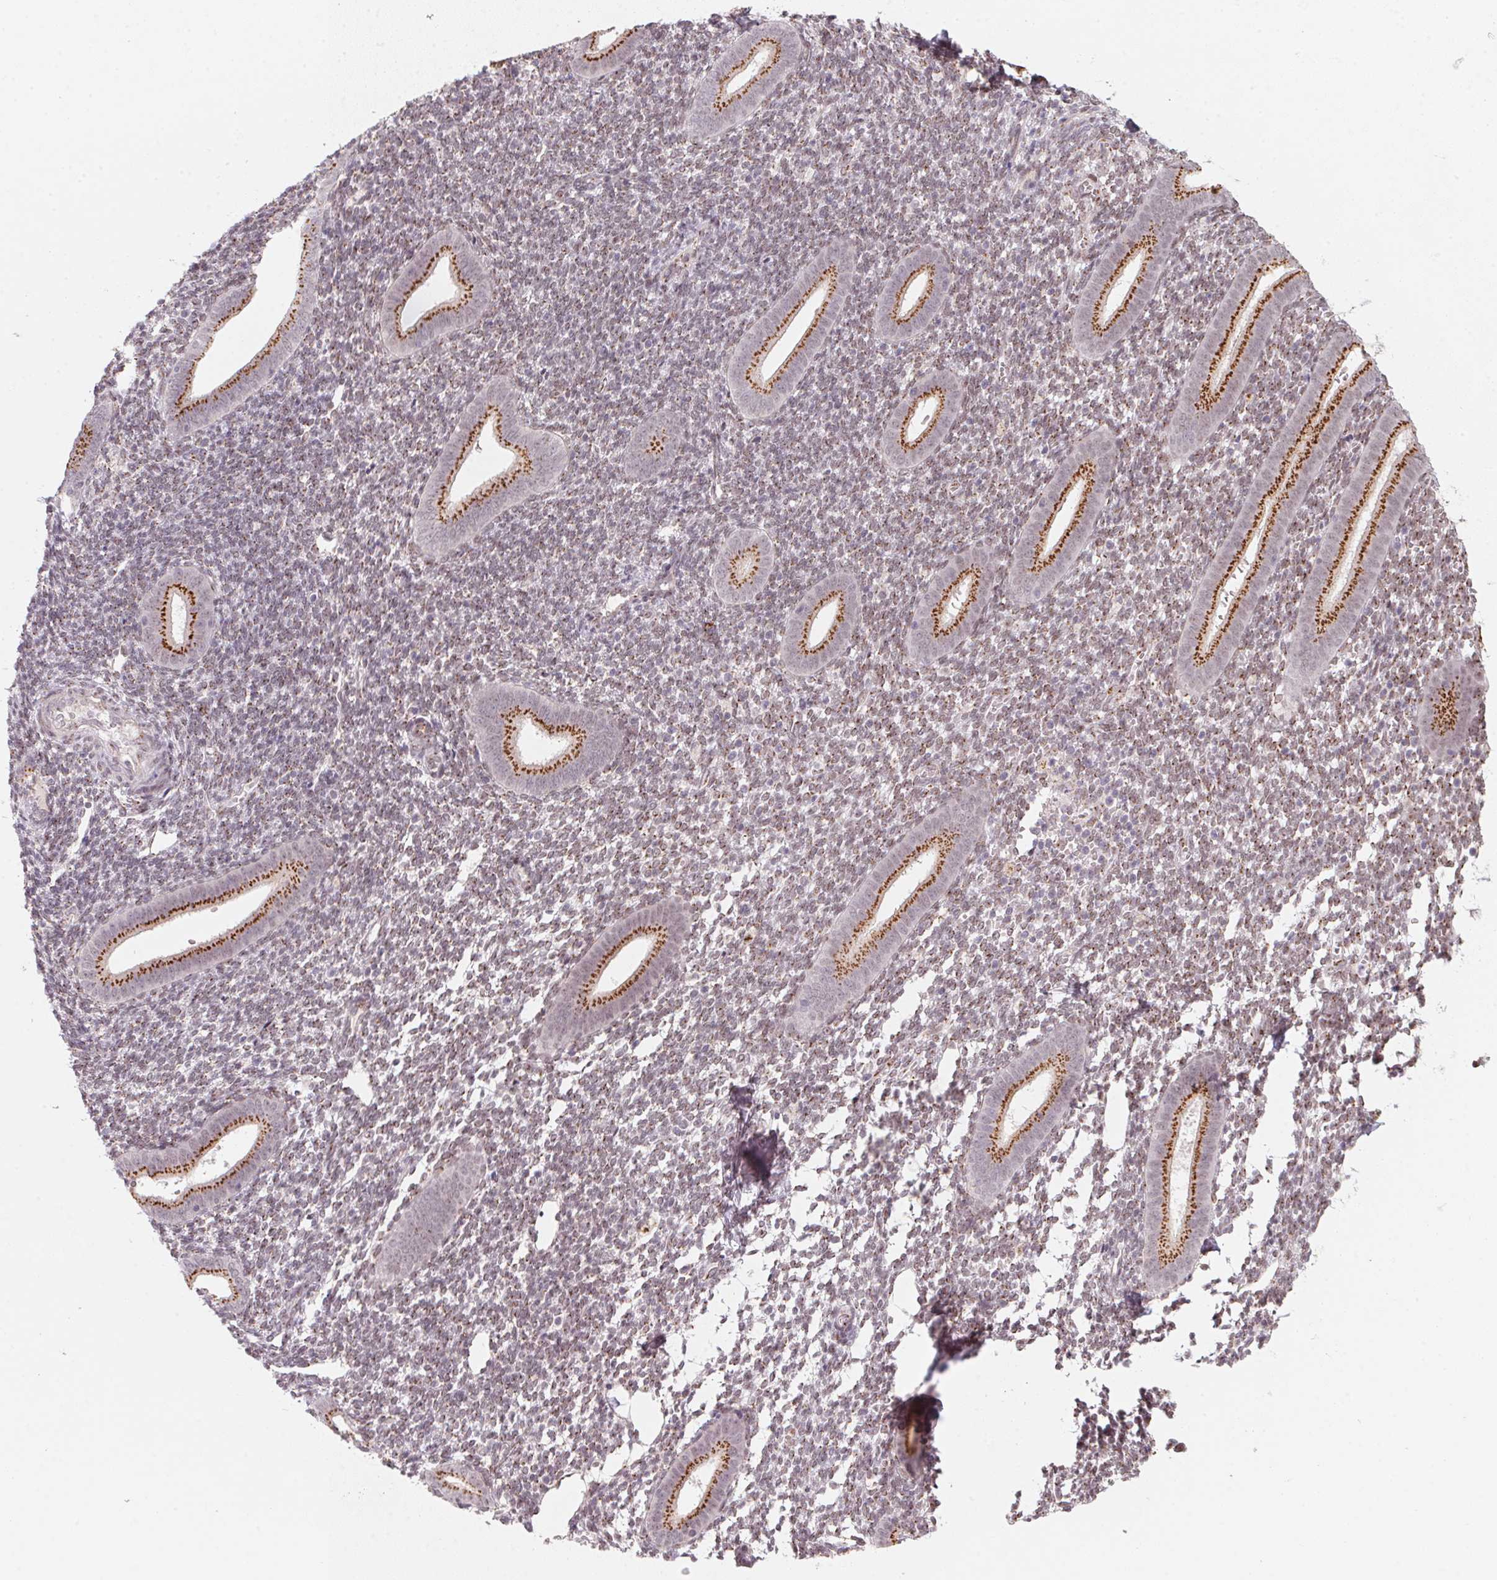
{"staining": {"intensity": "moderate", "quantity": "25%-75%", "location": "cytoplasmic/membranous"}, "tissue": "endometrium", "cell_type": "Cells in endometrial stroma", "image_type": "normal", "snomed": [{"axis": "morphology", "description": "Normal tissue, NOS"}, {"axis": "topography", "description": "Endometrium"}], "caption": "DAB immunohistochemical staining of unremarkable human endometrium displays moderate cytoplasmic/membranous protein staining in about 25%-75% of cells in endometrial stroma. Immunohistochemistry (ihc) stains the protein of interest in brown and the nuclei are stained blue.", "gene": "RAB22A", "patient": {"sex": "female", "age": 25}}